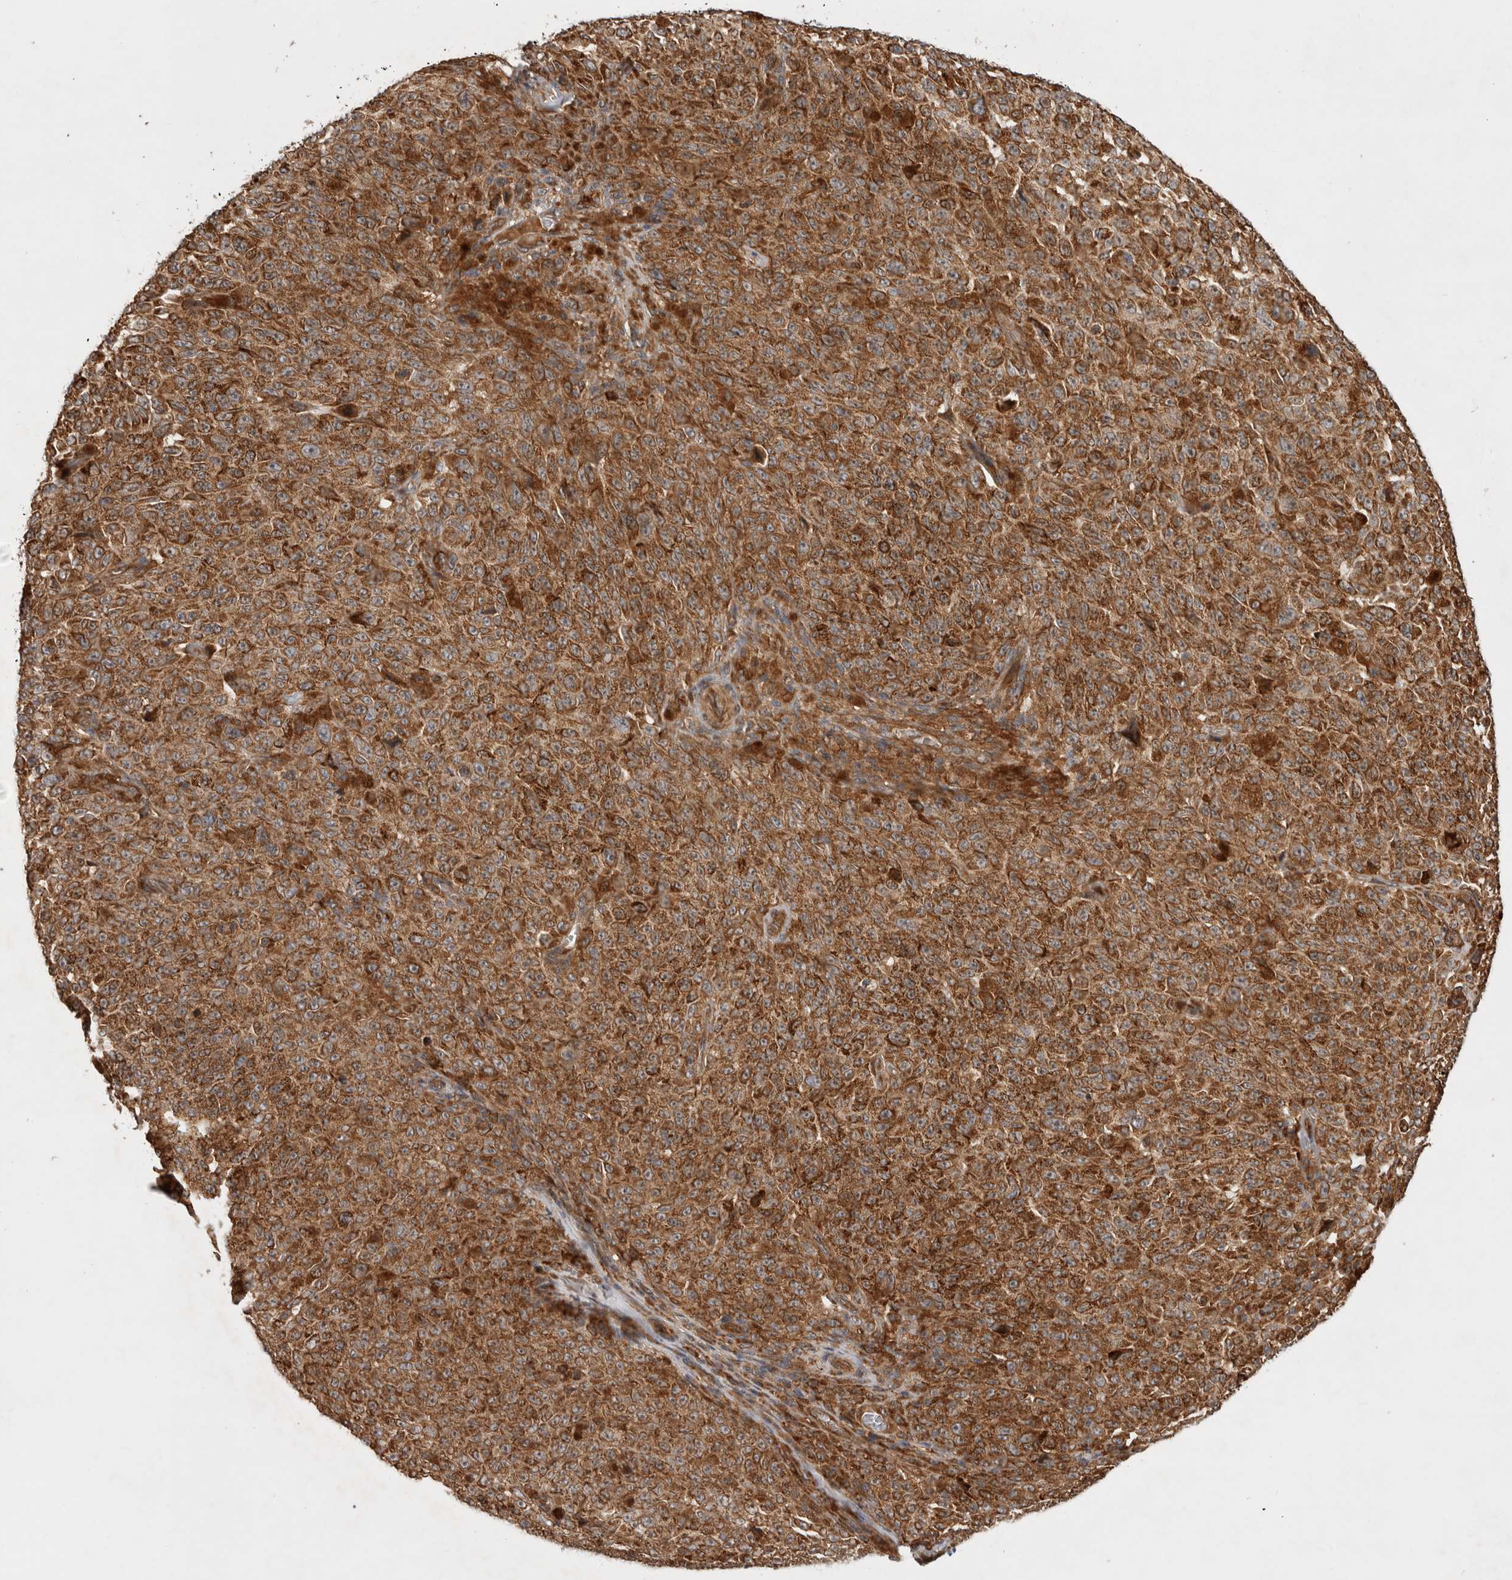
{"staining": {"intensity": "strong", "quantity": ">75%", "location": "cytoplasmic/membranous"}, "tissue": "melanoma", "cell_type": "Tumor cells", "image_type": "cancer", "snomed": [{"axis": "morphology", "description": "Malignant melanoma, NOS"}, {"axis": "topography", "description": "Skin"}], "caption": "Brown immunohistochemical staining in malignant melanoma demonstrates strong cytoplasmic/membranous positivity in approximately >75% of tumor cells.", "gene": "TUBD1", "patient": {"sex": "female", "age": 82}}